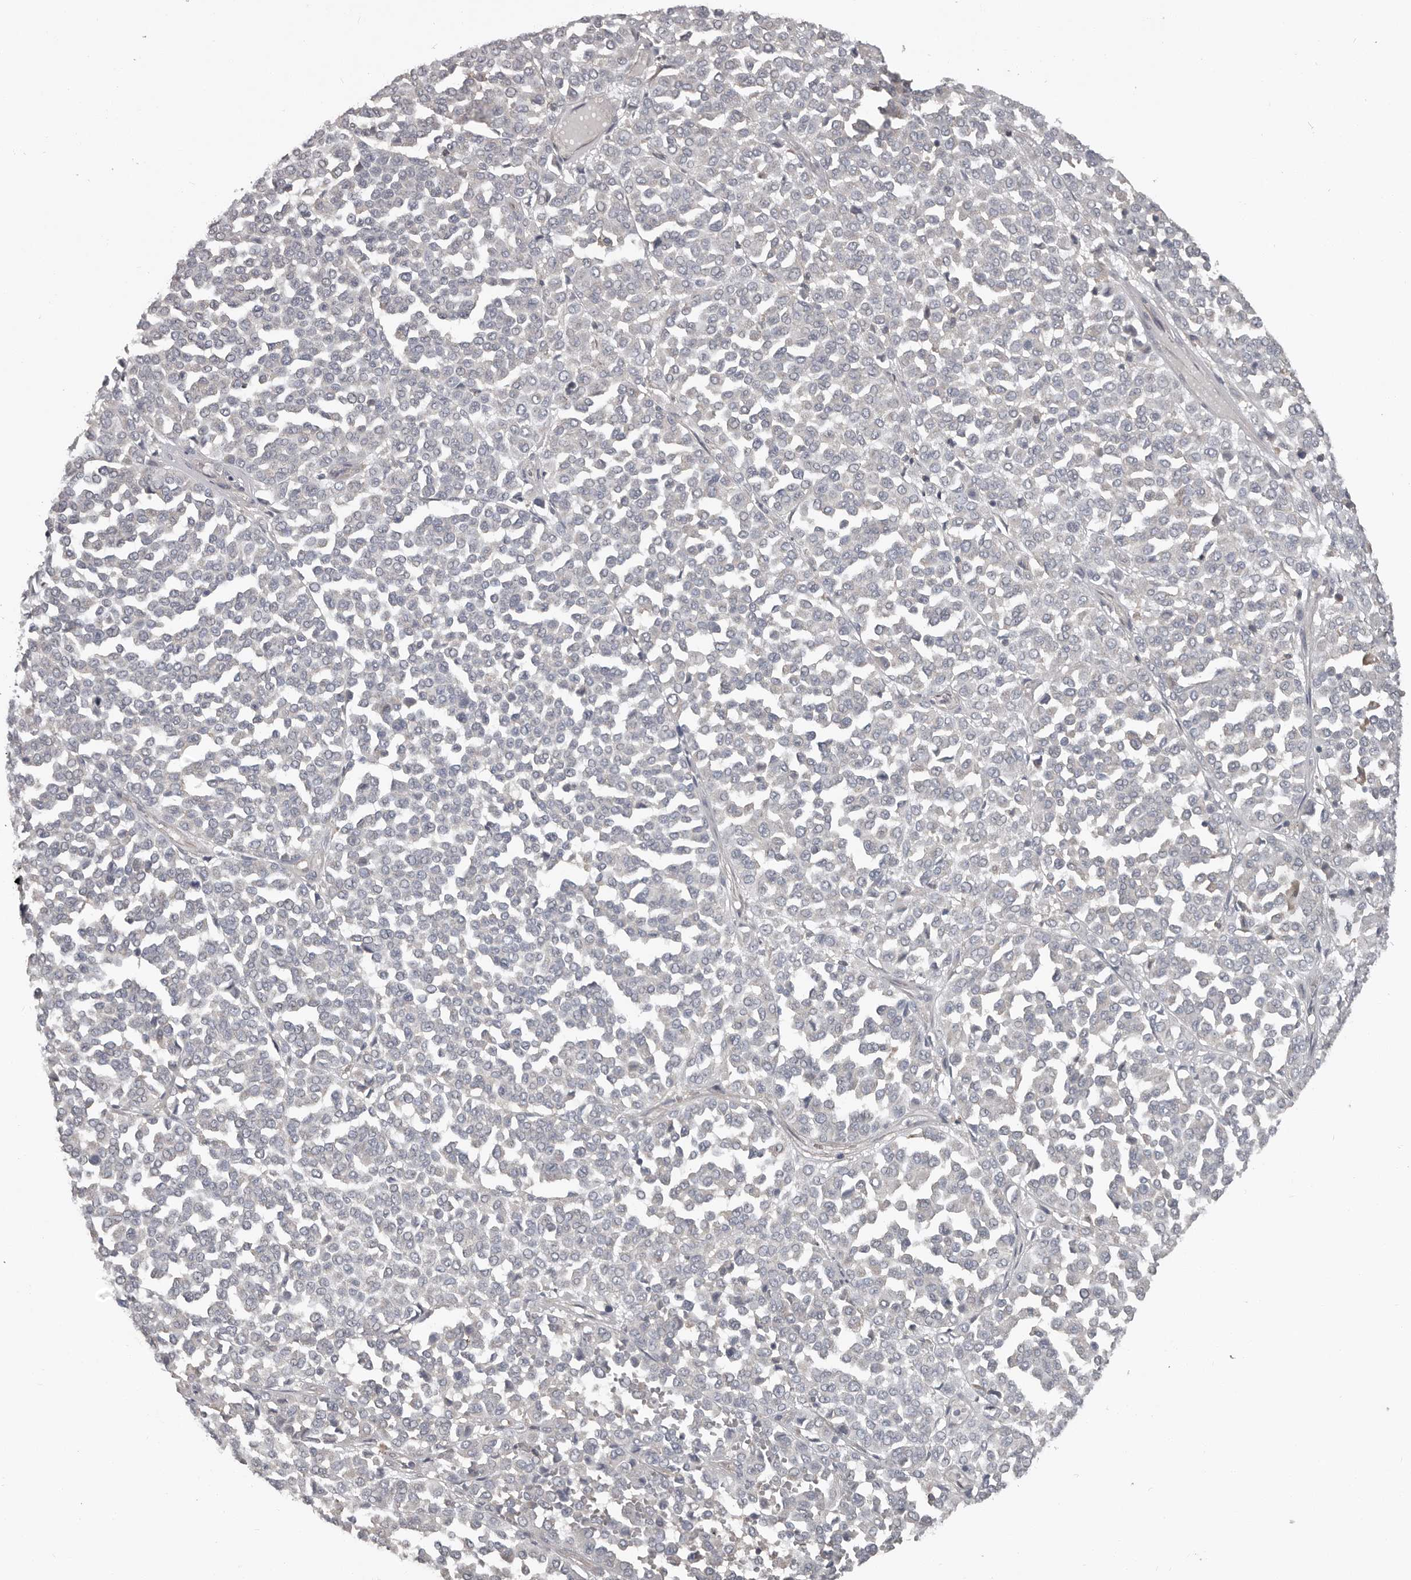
{"staining": {"intensity": "negative", "quantity": "none", "location": "none"}, "tissue": "melanoma", "cell_type": "Tumor cells", "image_type": "cancer", "snomed": [{"axis": "morphology", "description": "Malignant melanoma, Metastatic site"}, {"axis": "topography", "description": "Pancreas"}], "caption": "Tumor cells are negative for brown protein staining in melanoma. Nuclei are stained in blue.", "gene": "CA6", "patient": {"sex": "female", "age": 30}}